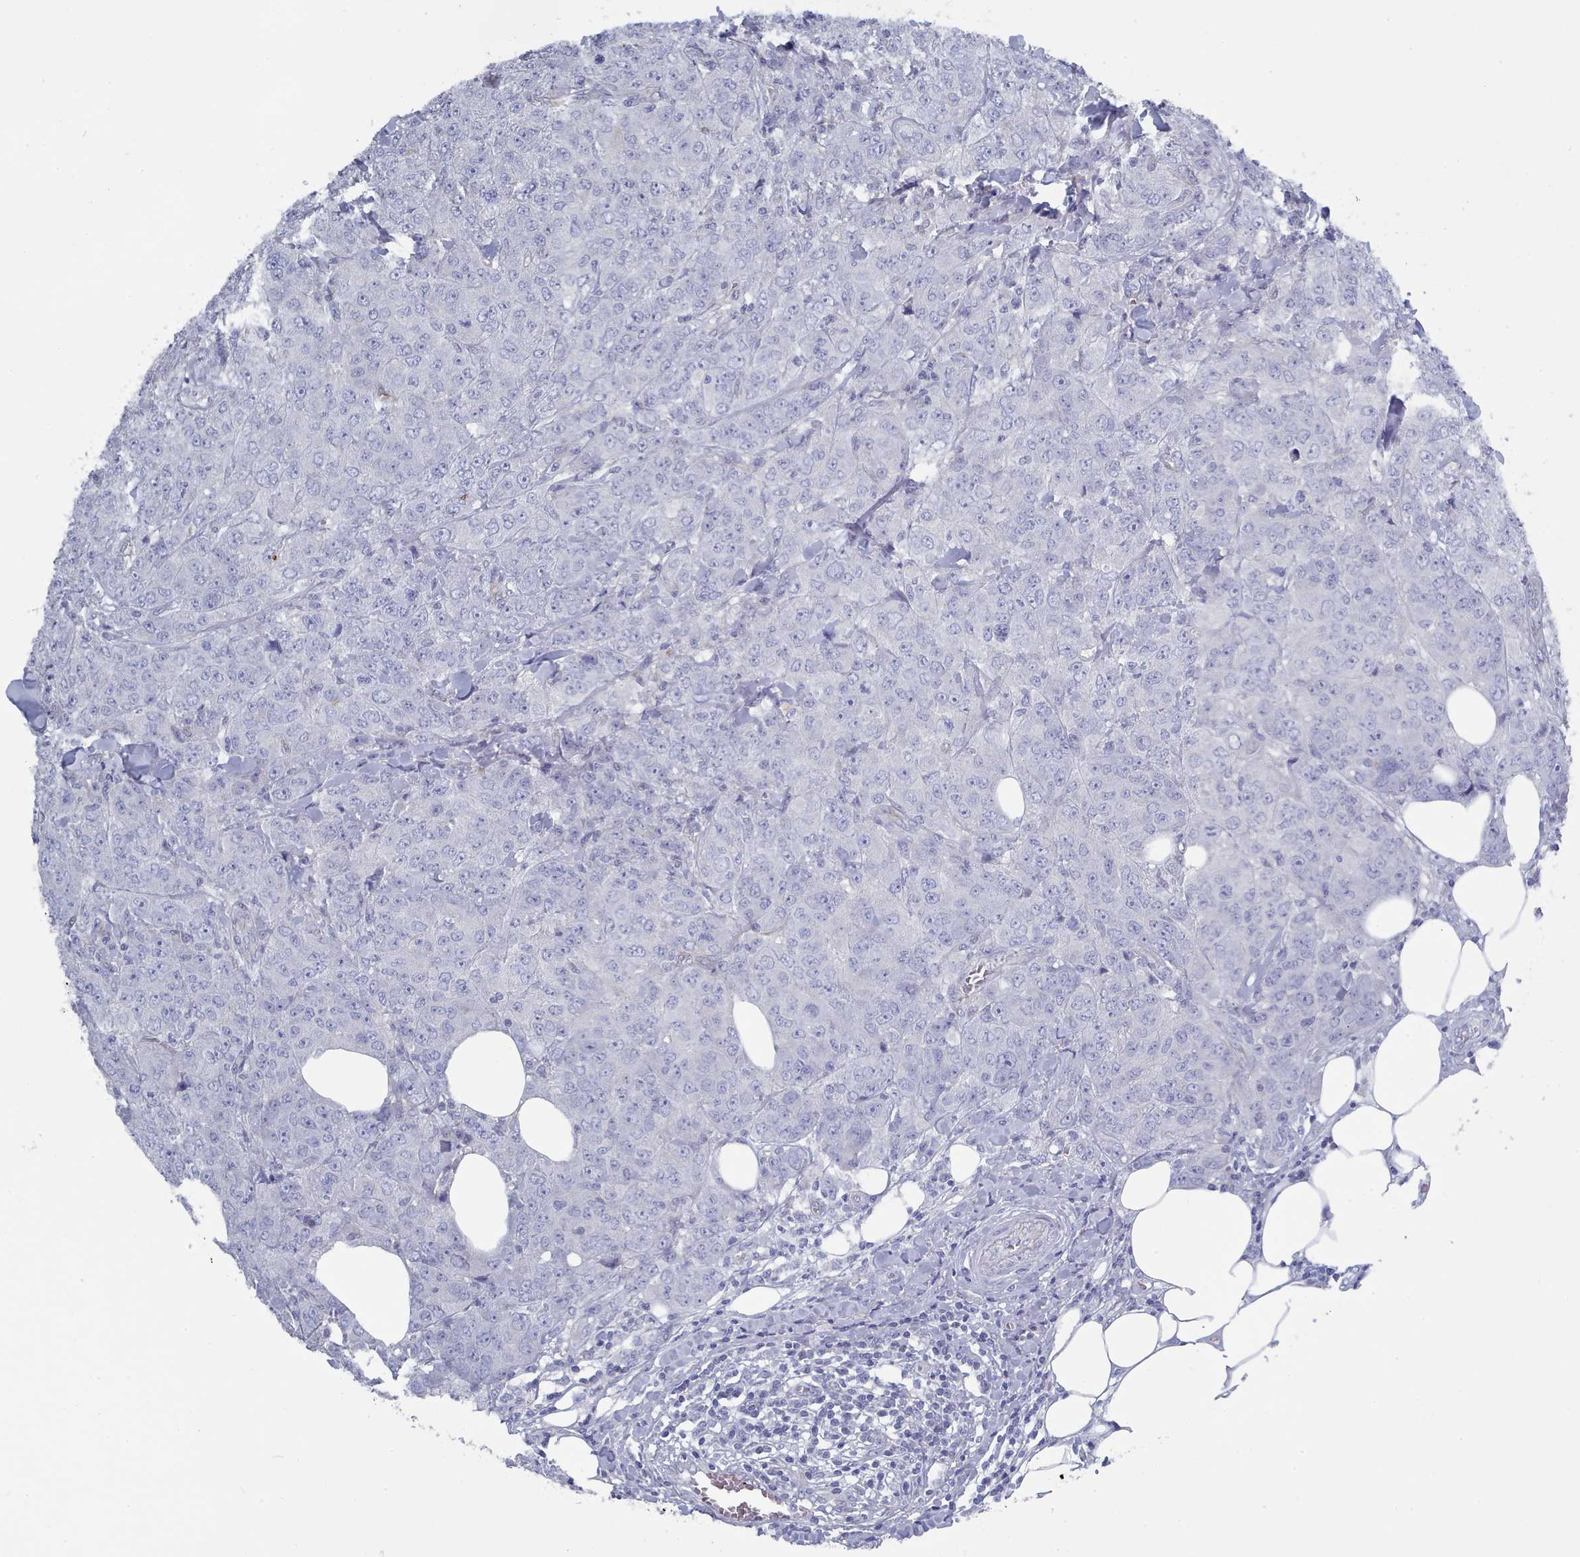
{"staining": {"intensity": "negative", "quantity": "none", "location": "none"}, "tissue": "breast cancer", "cell_type": "Tumor cells", "image_type": "cancer", "snomed": [{"axis": "morphology", "description": "Duct carcinoma"}, {"axis": "topography", "description": "Breast"}], "caption": "Histopathology image shows no significant protein expression in tumor cells of breast cancer (infiltrating ductal carcinoma). (IHC, brightfield microscopy, high magnification).", "gene": "PDE4C", "patient": {"sex": "female", "age": 43}}